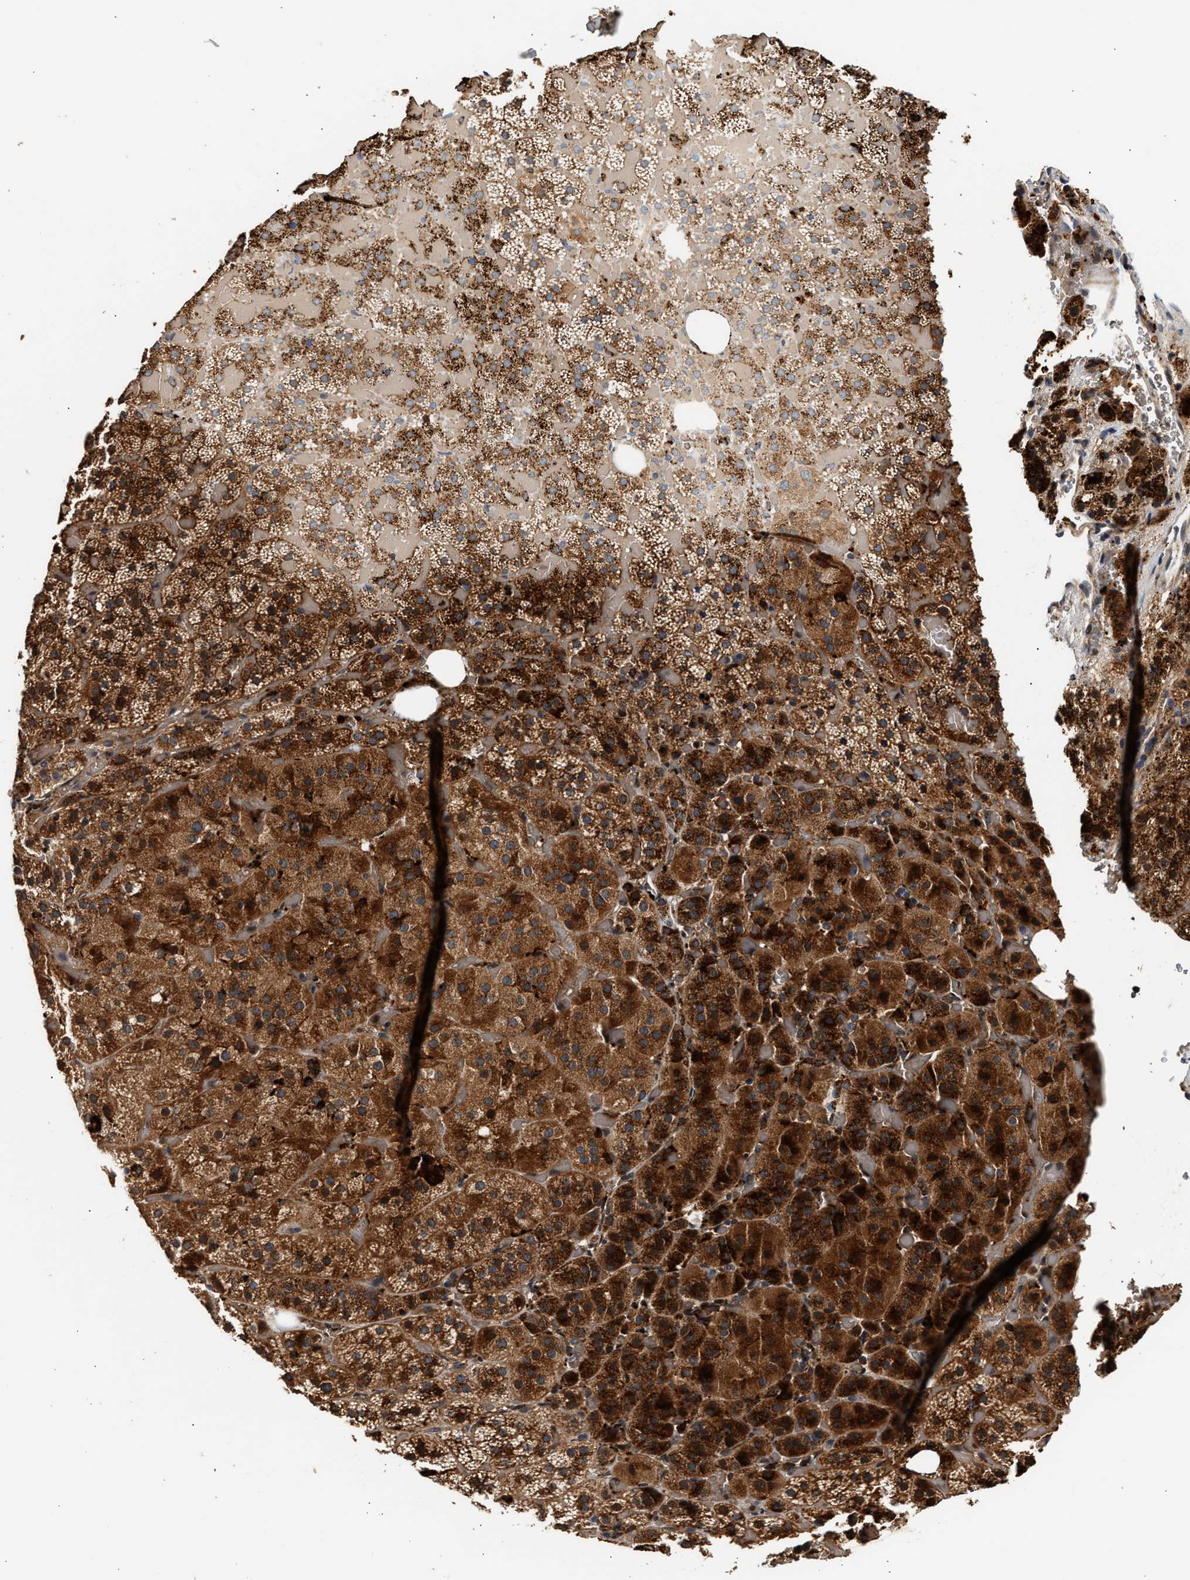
{"staining": {"intensity": "strong", "quantity": ">75%", "location": "cytoplasmic/membranous"}, "tissue": "adrenal gland", "cell_type": "Glandular cells", "image_type": "normal", "snomed": [{"axis": "morphology", "description": "Normal tissue, NOS"}, {"axis": "topography", "description": "Adrenal gland"}], "caption": "Immunohistochemistry (IHC) histopathology image of benign adrenal gland stained for a protein (brown), which displays high levels of strong cytoplasmic/membranous expression in approximately >75% of glandular cells.", "gene": "PLD3", "patient": {"sex": "female", "age": 59}}